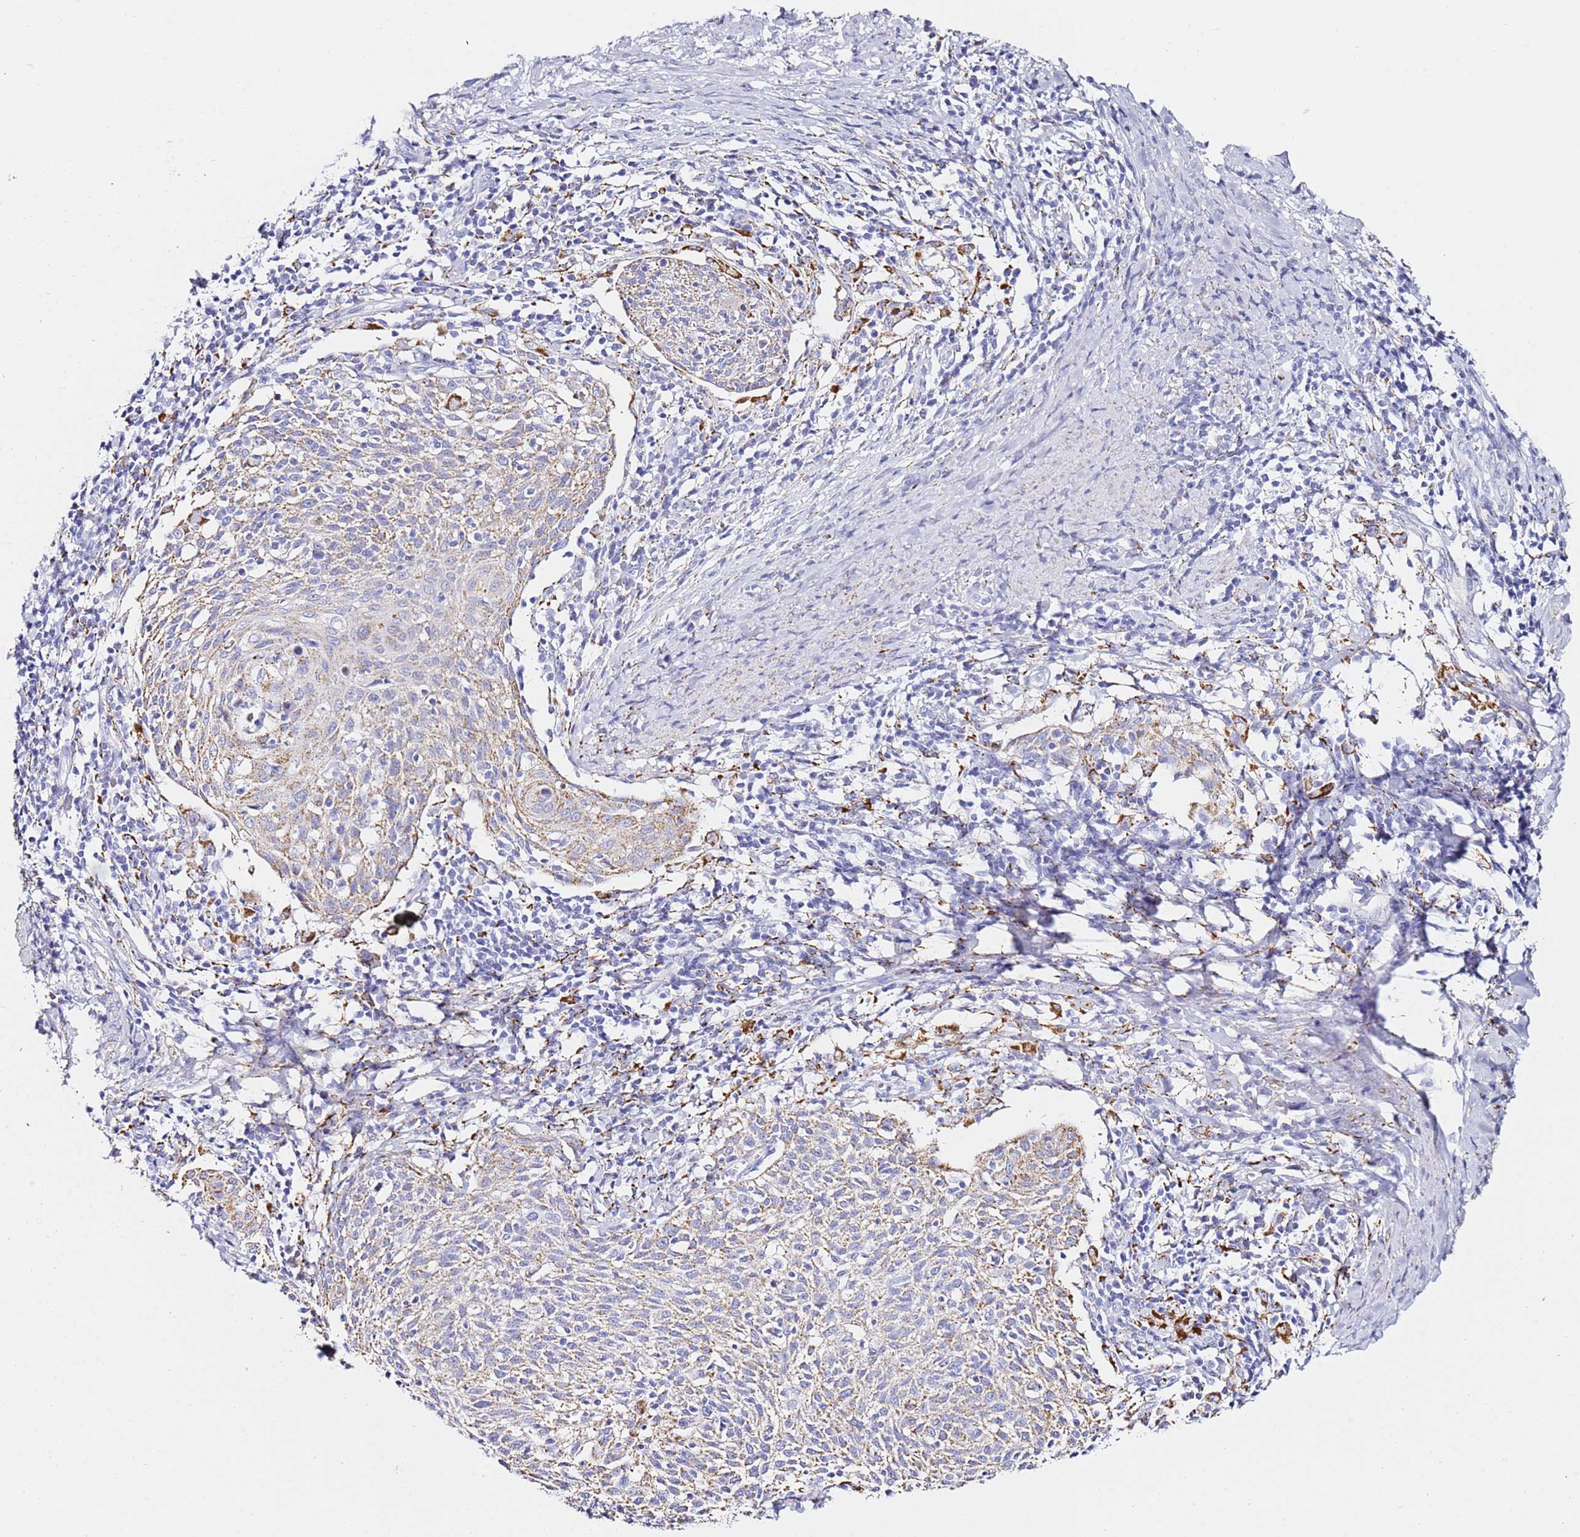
{"staining": {"intensity": "weak", "quantity": "<25%", "location": "cytoplasmic/membranous"}, "tissue": "cervical cancer", "cell_type": "Tumor cells", "image_type": "cancer", "snomed": [{"axis": "morphology", "description": "Squamous cell carcinoma, NOS"}, {"axis": "topography", "description": "Cervix"}], "caption": "Immunohistochemistry (IHC) histopathology image of neoplastic tissue: squamous cell carcinoma (cervical) stained with DAB (3,3'-diaminobenzidine) exhibits no significant protein staining in tumor cells.", "gene": "PTBP2", "patient": {"sex": "female", "age": 52}}